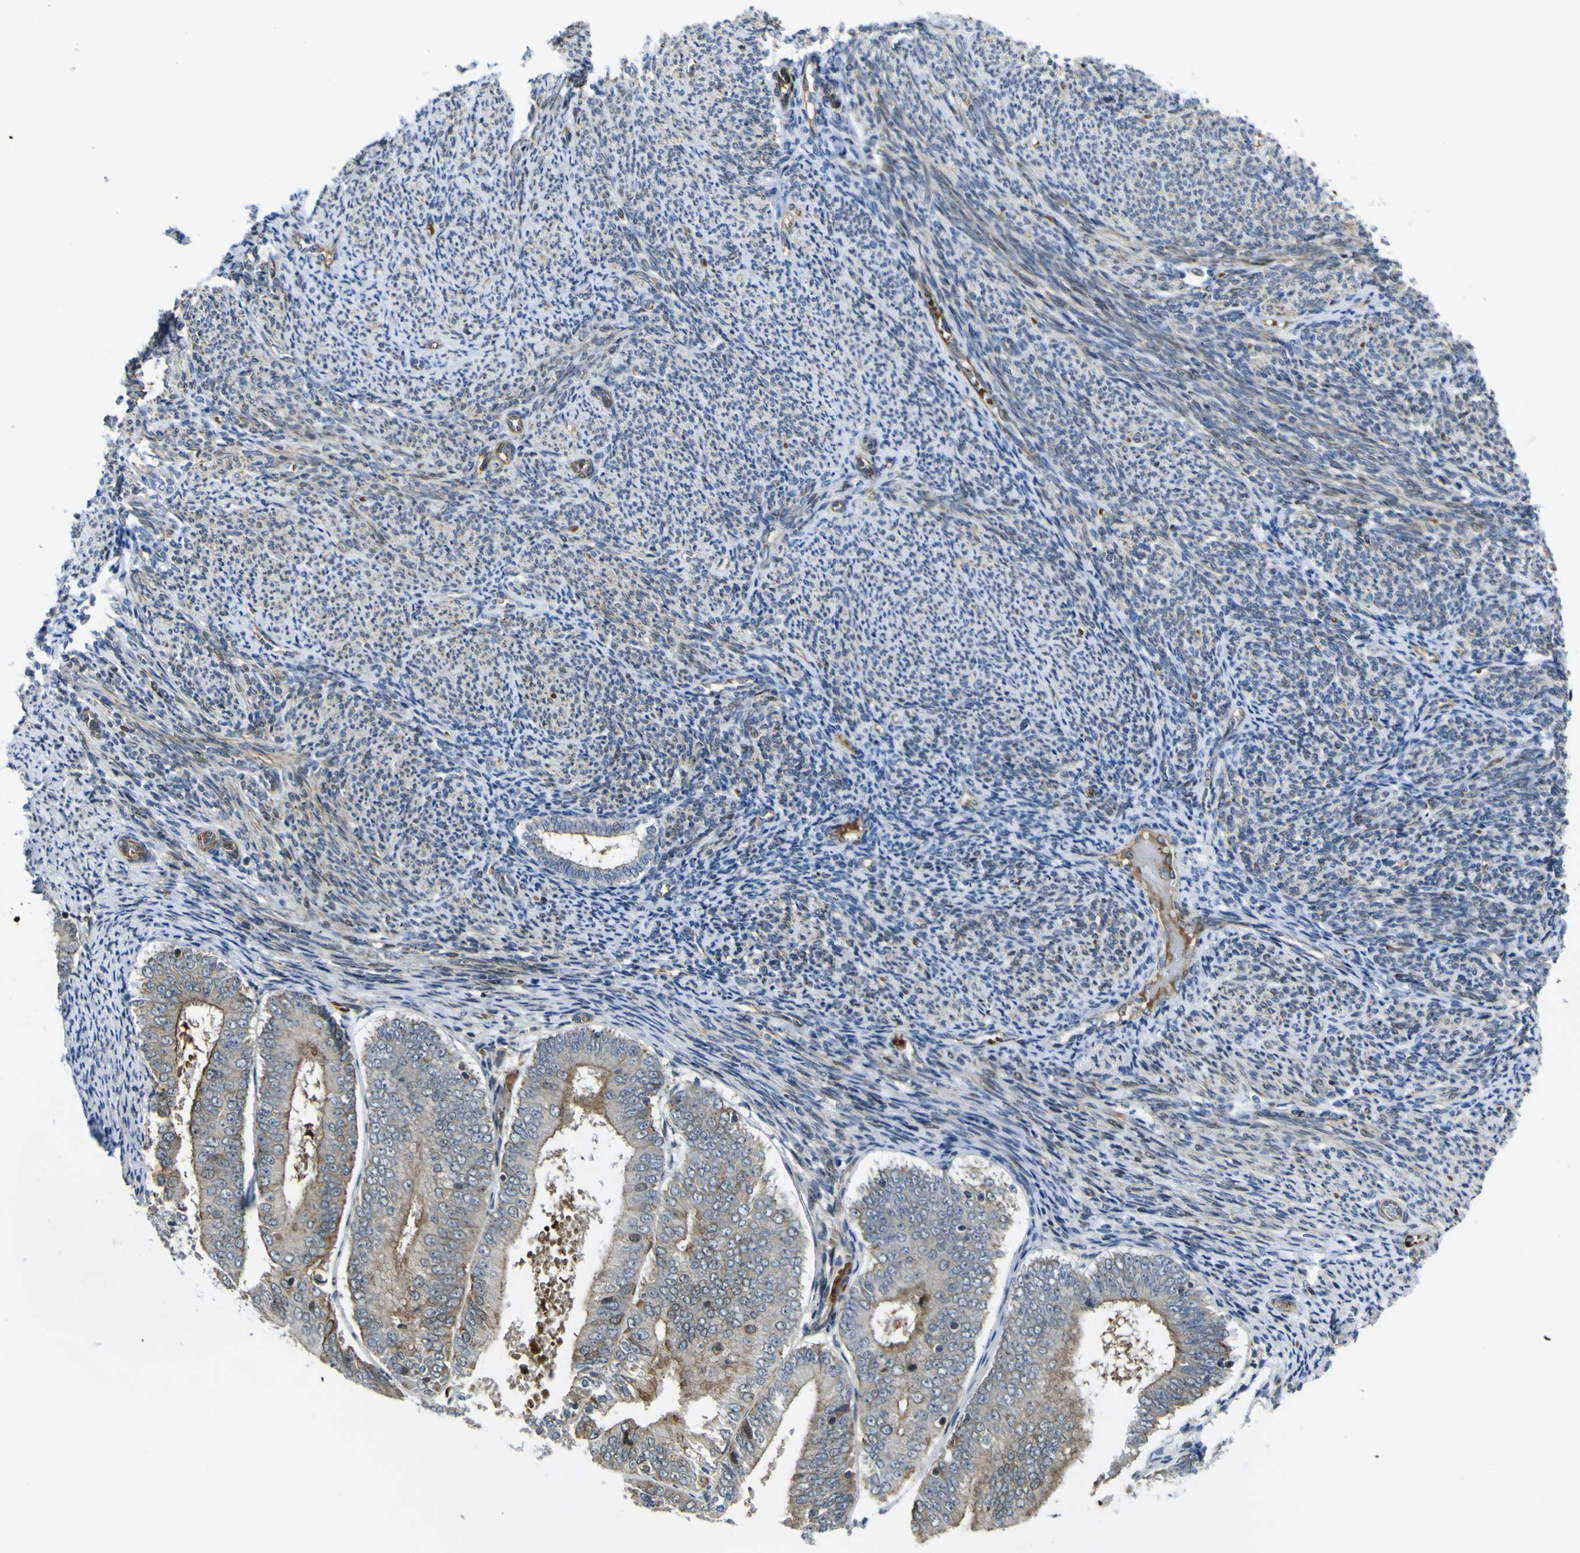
{"staining": {"intensity": "moderate", "quantity": "25%-75%", "location": "cytoplasmic/membranous,nuclear"}, "tissue": "endometrial cancer", "cell_type": "Tumor cells", "image_type": "cancer", "snomed": [{"axis": "morphology", "description": "Adenocarcinoma, NOS"}, {"axis": "topography", "description": "Endometrium"}], "caption": "Immunohistochemistry (IHC) (DAB (3,3'-diaminobenzidine)) staining of endometrial cancer reveals moderate cytoplasmic/membranous and nuclear protein expression in approximately 25%-75% of tumor cells.", "gene": "KDM7A", "patient": {"sex": "female", "age": 63}}